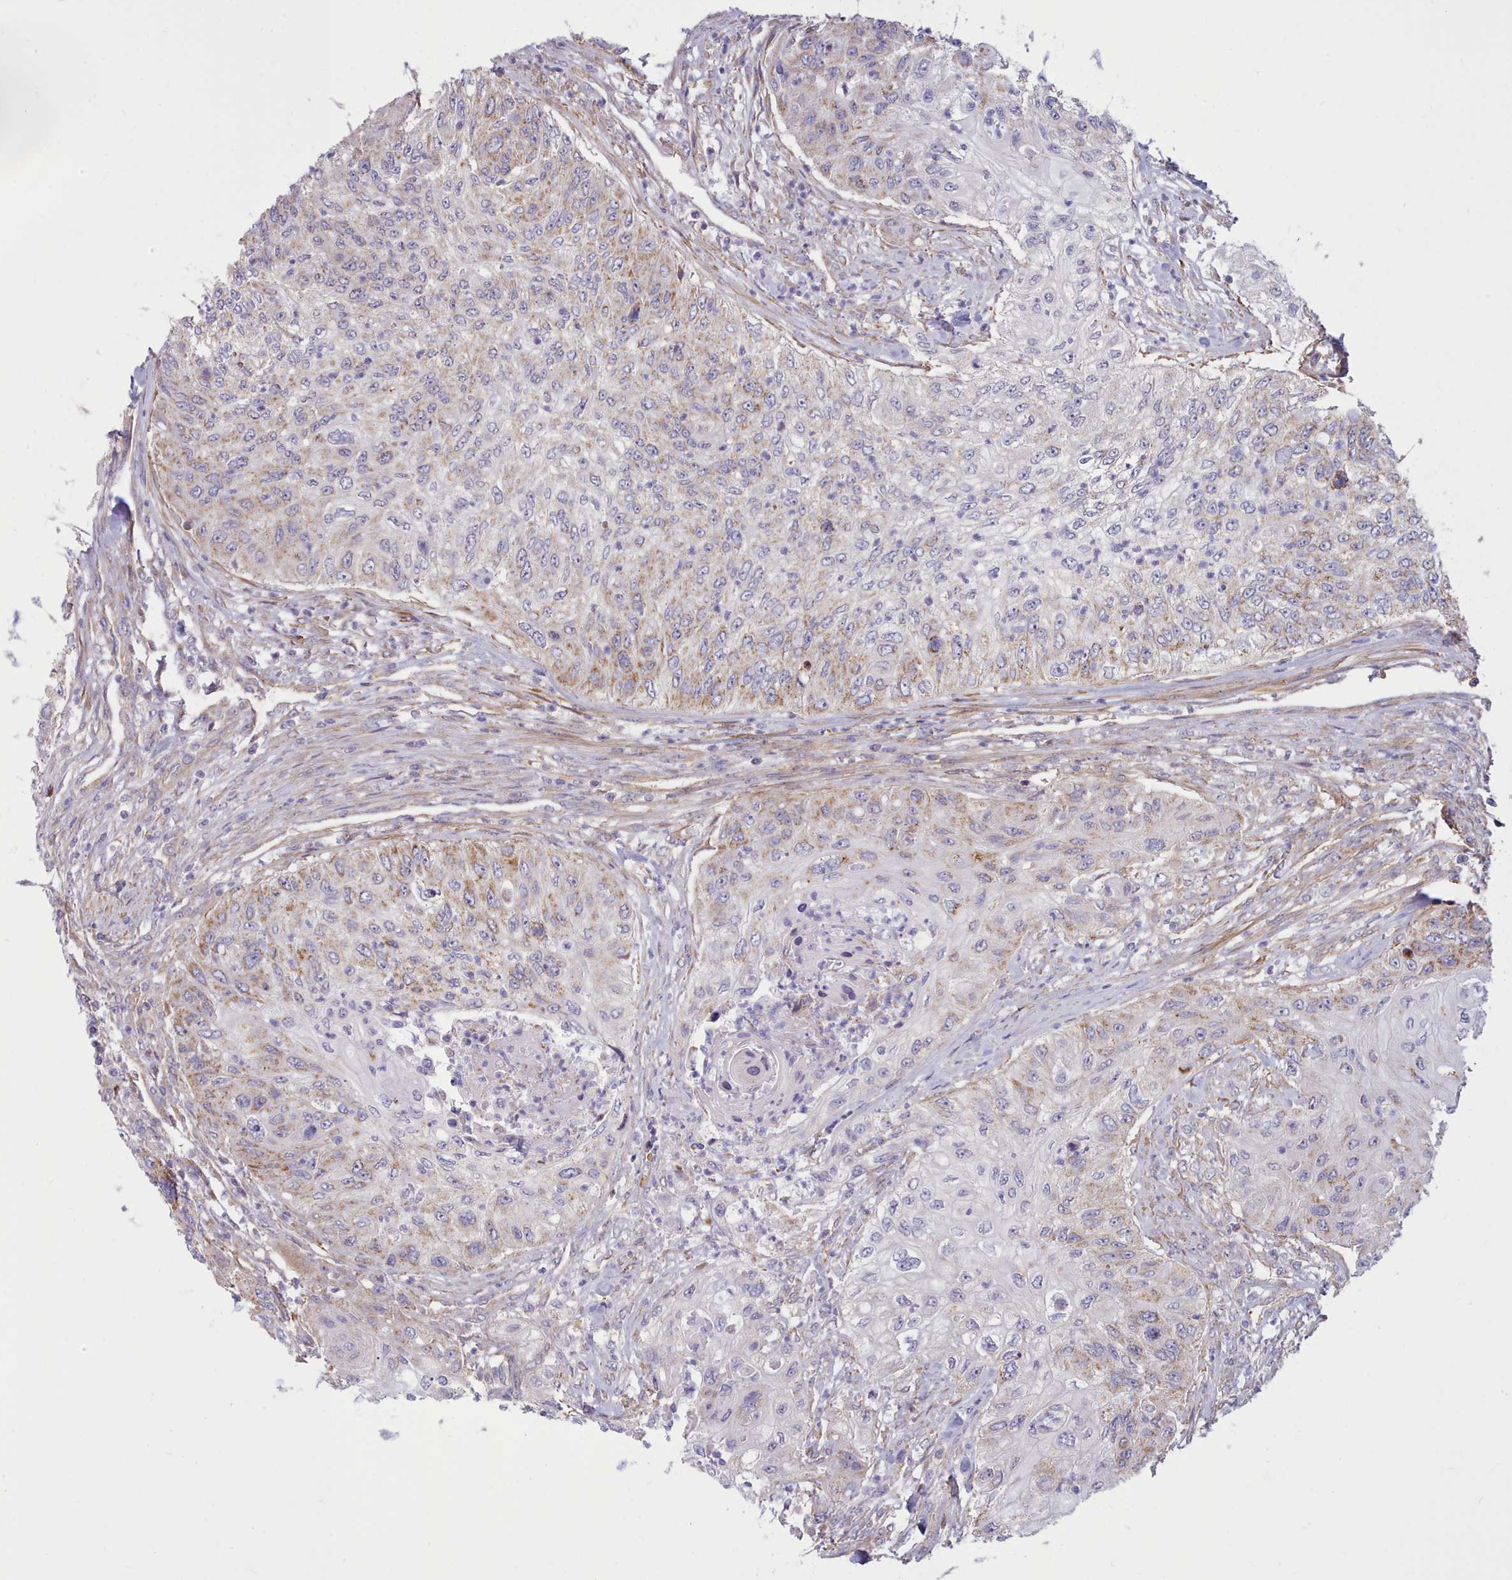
{"staining": {"intensity": "moderate", "quantity": "25%-75%", "location": "cytoplasmic/membranous"}, "tissue": "urothelial cancer", "cell_type": "Tumor cells", "image_type": "cancer", "snomed": [{"axis": "morphology", "description": "Urothelial carcinoma, High grade"}, {"axis": "topography", "description": "Urinary bladder"}], "caption": "This histopathology image reveals immunohistochemistry (IHC) staining of high-grade urothelial carcinoma, with medium moderate cytoplasmic/membranous positivity in about 25%-75% of tumor cells.", "gene": "MRPL21", "patient": {"sex": "female", "age": 60}}